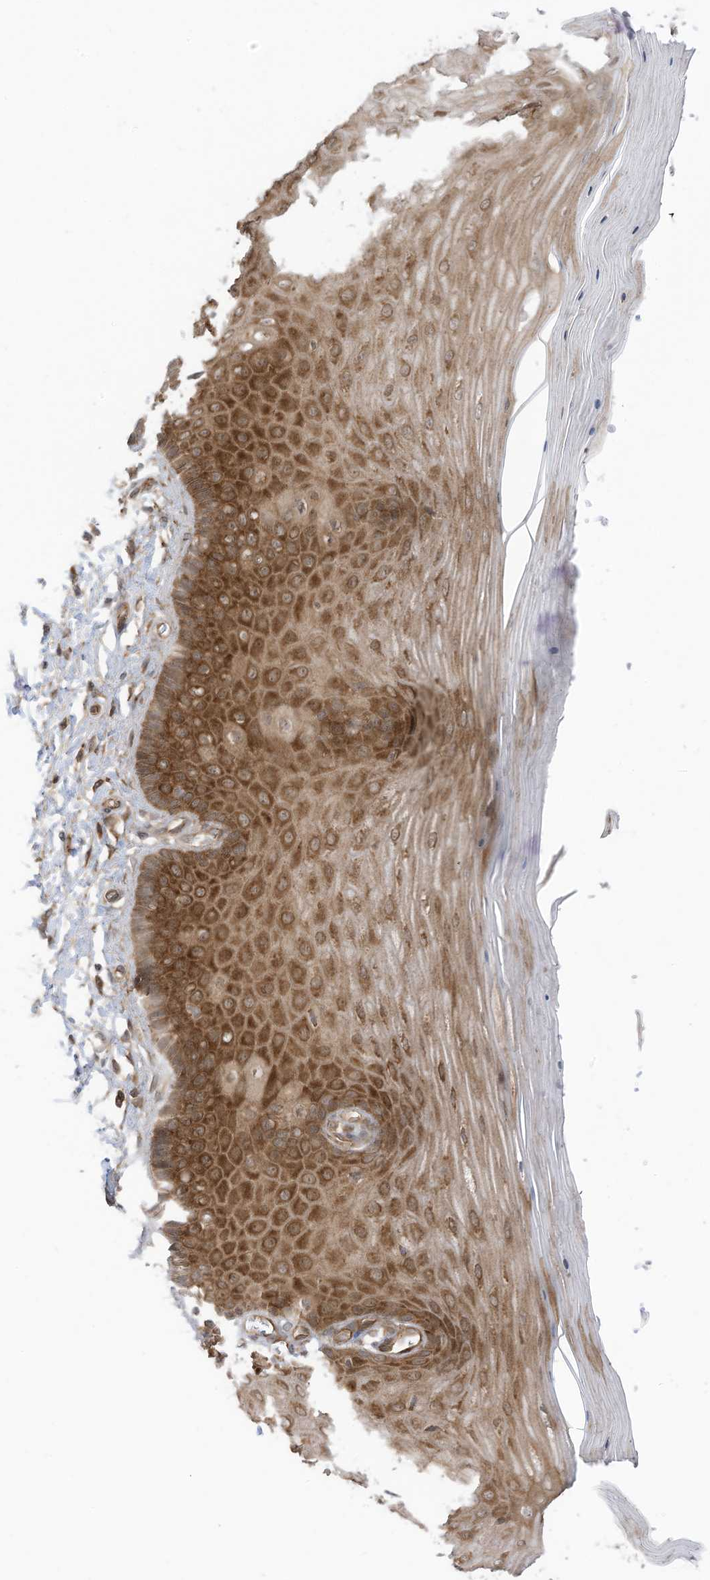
{"staining": {"intensity": "moderate", "quantity": ">75%", "location": "cytoplasmic/membranous"}, "tissue": "cervix", "cell_type": "Glandular cells", "image_type": "normal", "snomed": [{"axis": "morphology", "description": "Normal tissue, NOS"}, {"axis": "topography", "description": "Cervix"}], "caption": "Glandular cells show moderate cytoplasmic/membranous expression in about >75% of cells in normal cervix. Immunohistochemistry (ihc) stains the protein in brown and the nuclei are stained blue.", "gene": "REPS1", "patient": {"sex": "female", "age": 55}}